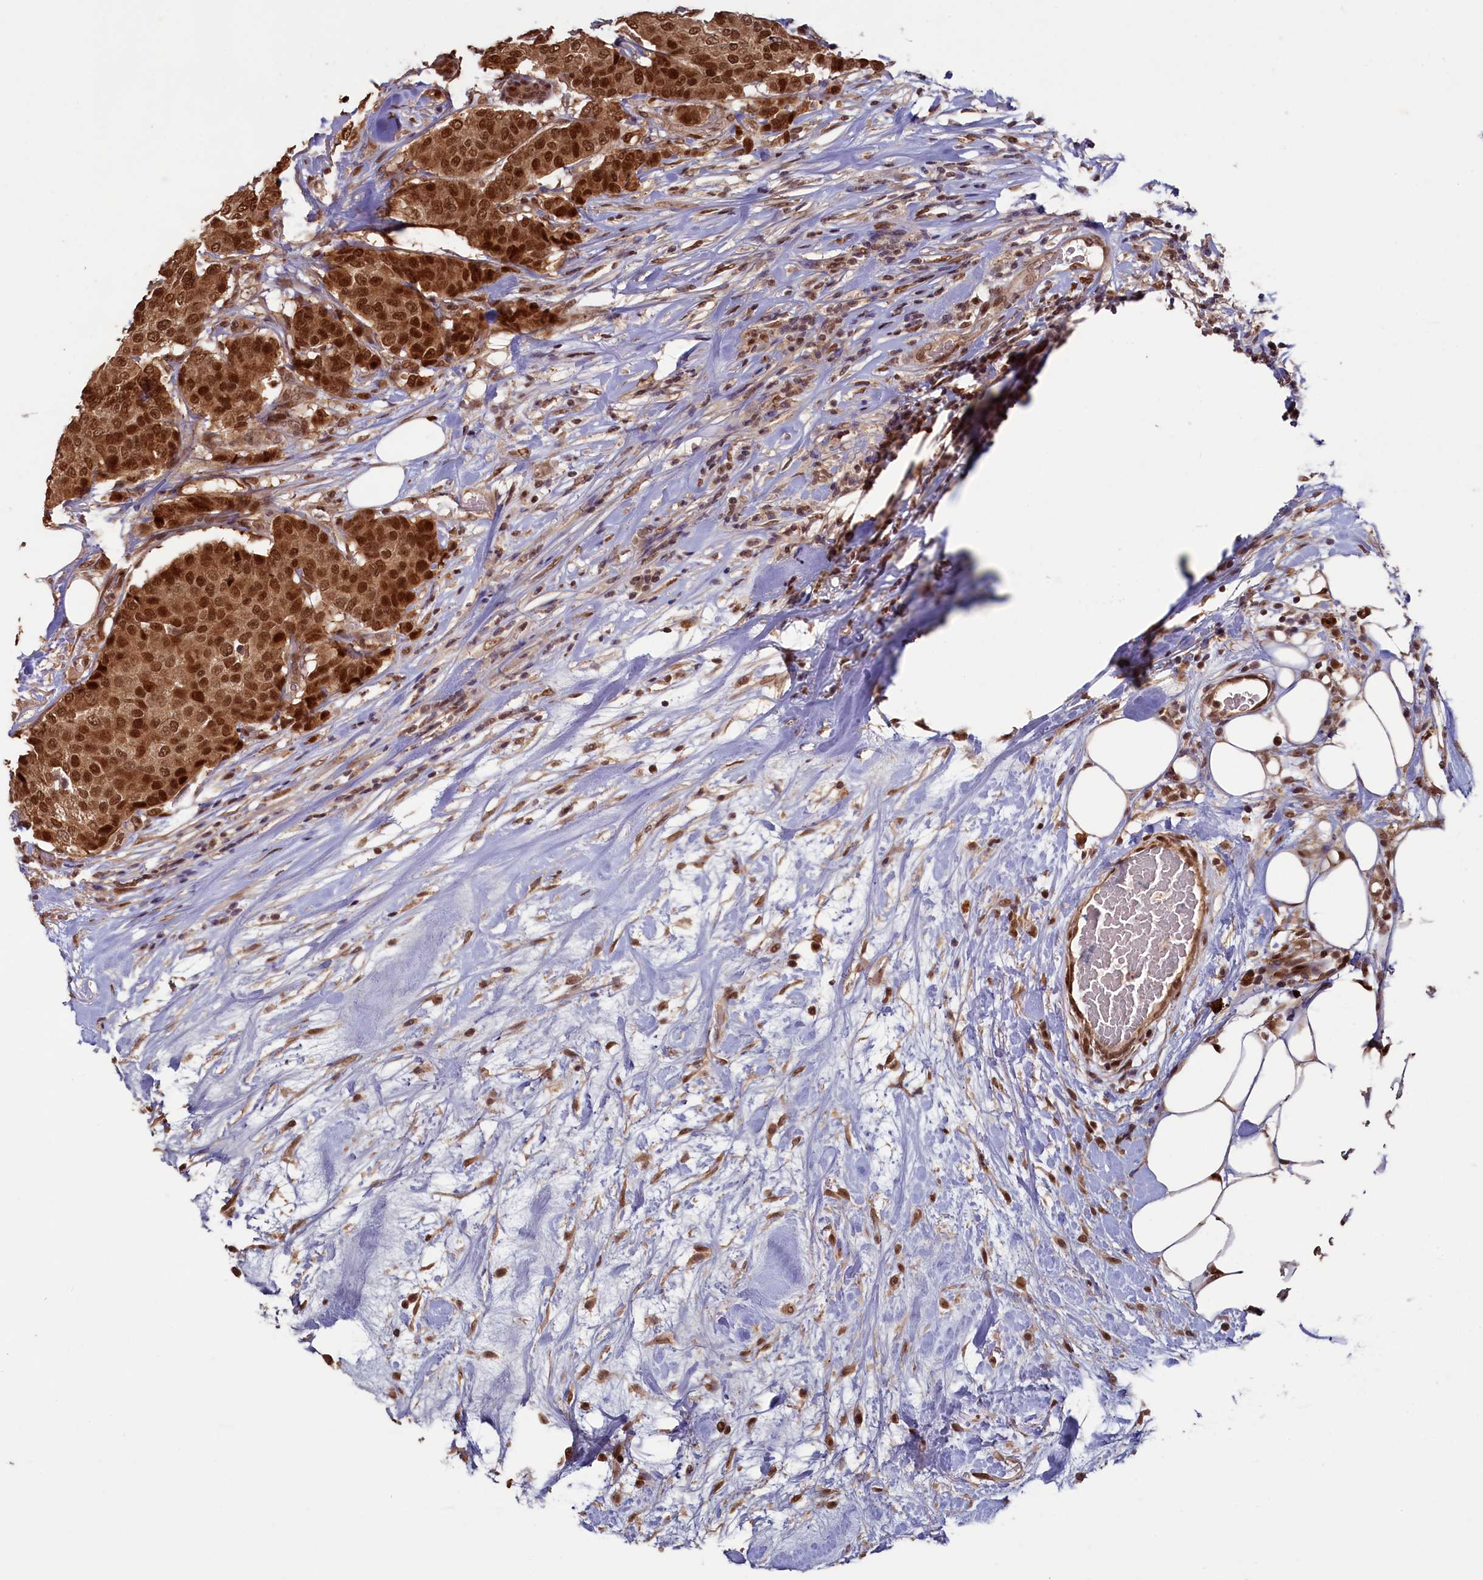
{"staining": {"intensity": "strong", "quantity": ">75%", "location": "cytoplasmic/membranous,nuclear"}, "tissue": "breast cancer", "cell_type": "Tumor cells", "image_type": "cancer", "snomed": [{"axis": "morphology", "description": "Duct carcinoma"}, {"axis": "topography", "description": "Breast"}], "caption": "About >75% of tumor cells in human breast infiltrating ductal carcinoma demonstrate strong cytoplasmic/membranous and nuclear protein positivity as visualized by brown immunohistochemical staining.", "gene": "NAE1", "patient": {"sex": "female", "age": 75}}